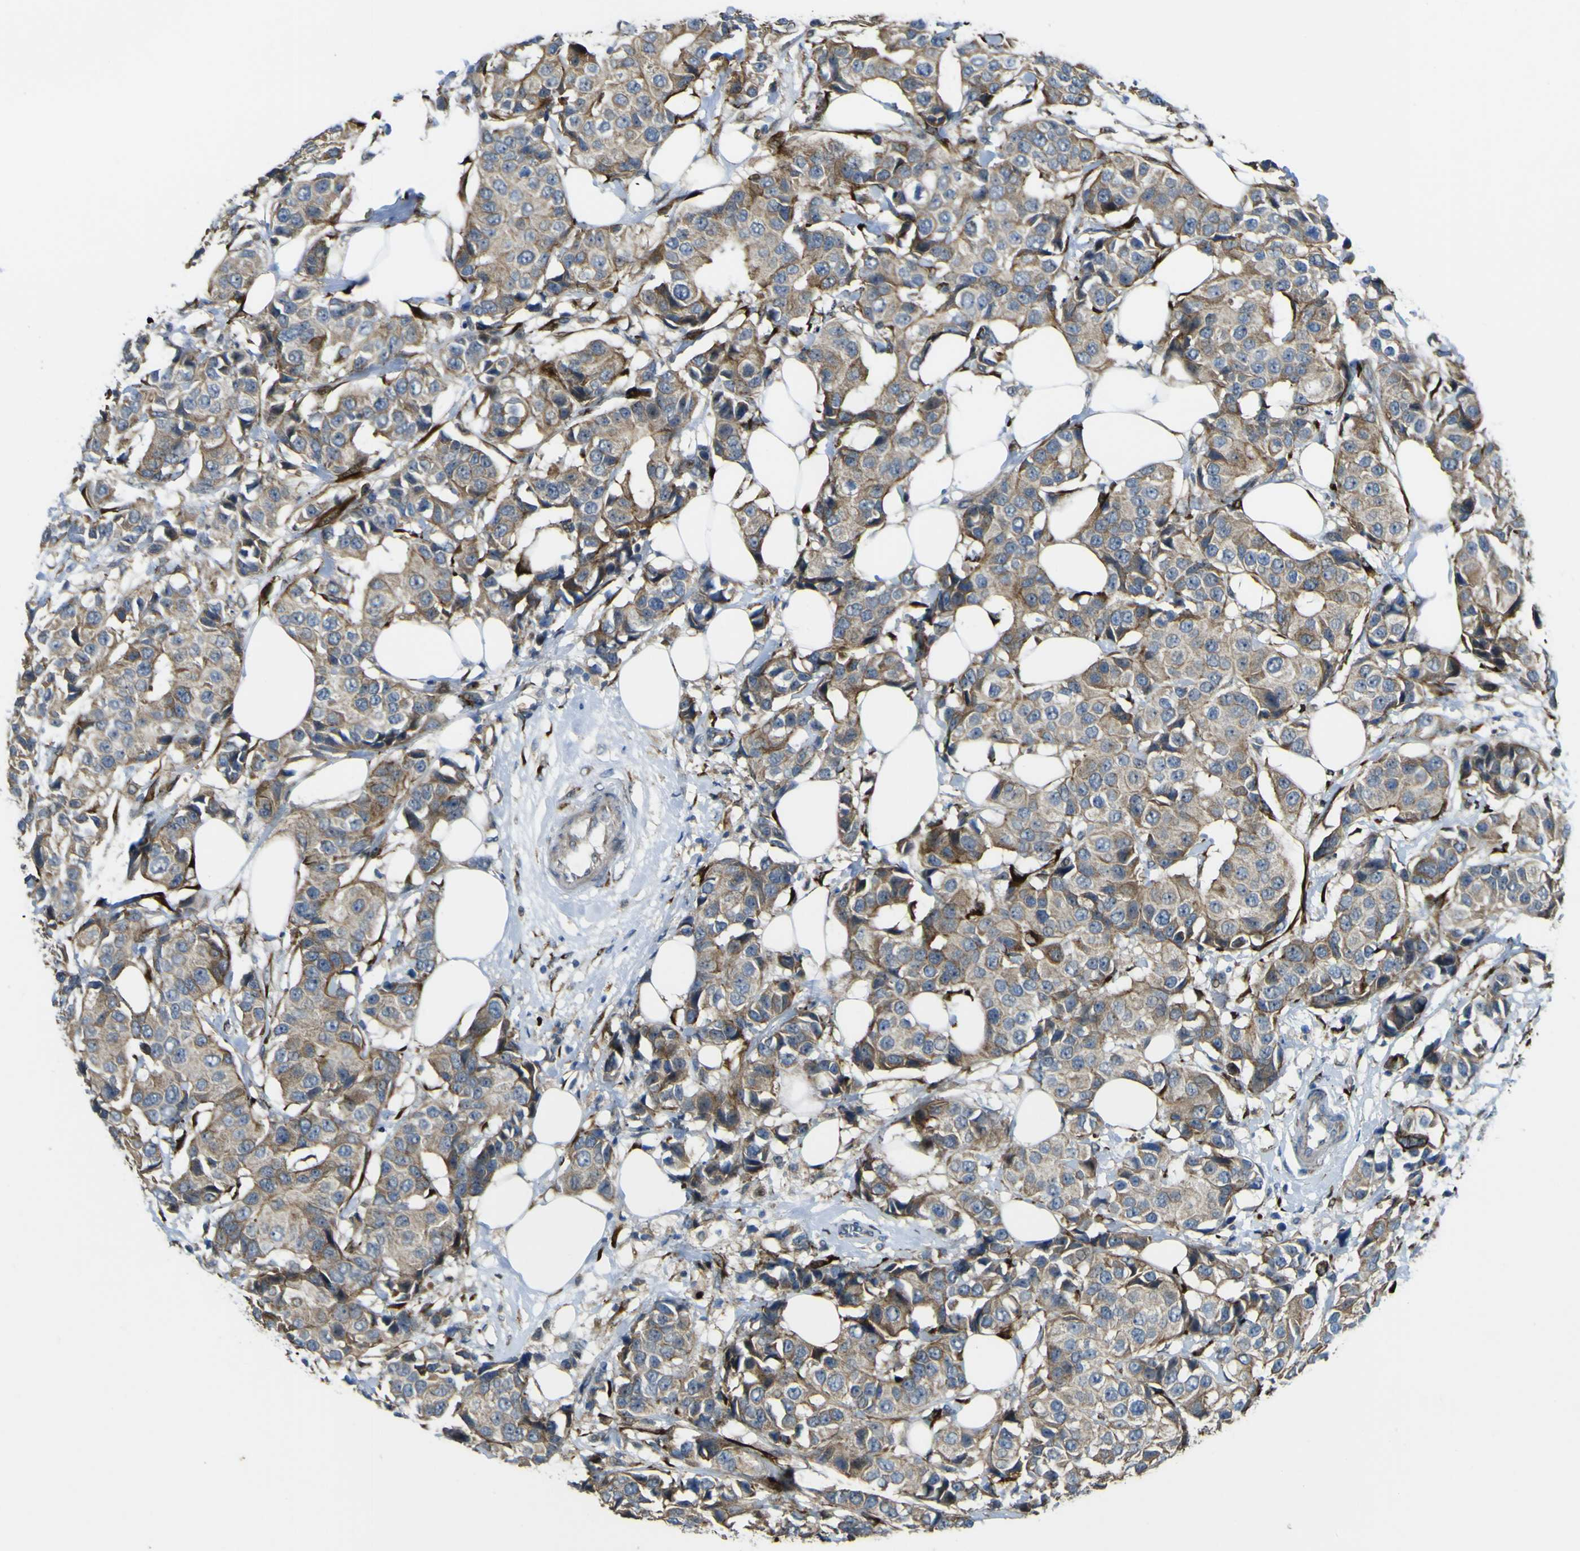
{"staining": {"intensity": "moderate", "quantity": ">75%", "location": "cytoplasmic/membranous"}, "tissue": "breast cancer", "cell_type": "Tumor cells", "image_type": "cancer", "snomed": [{"axis": "morphology", "description": "Normal tissue, NOS"}, {"axis": "morphology", "description": "Duct carcinoma"}, {"axis": "topography", "description": "Breast"}], "caption": "IHC of human breast cancer displays medium levels of moderate cytoplasmic/membranous expression in about >75% of tumor cells.", "gene": "LBHD1", "patient": {"sex": "female", "age": 39}}